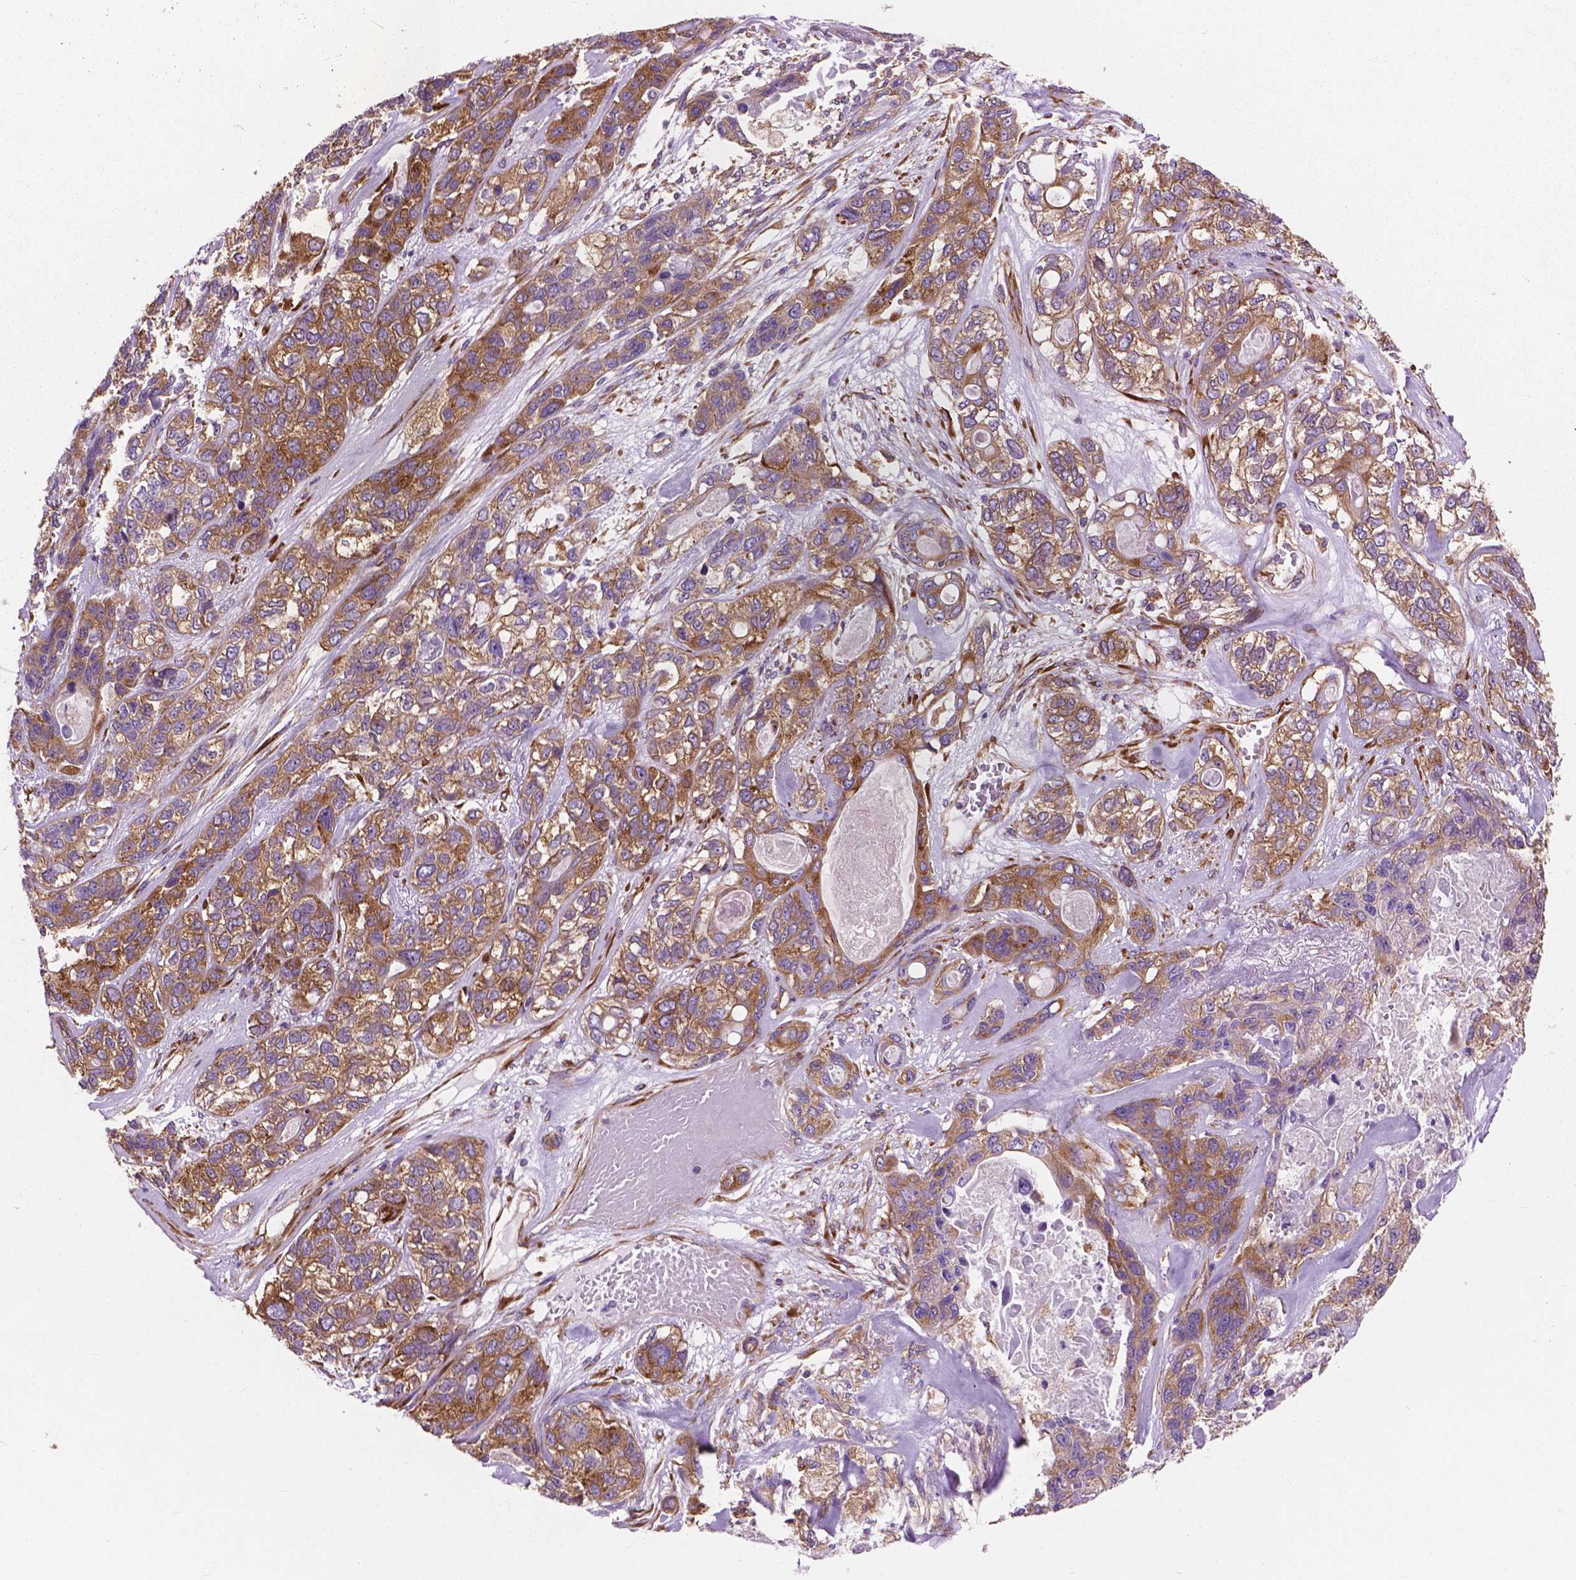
{"staining": {"intensity": "moderate", "quantity": ">75%", "location": "cytoplasmic/membranous"}, "tissue": "lung cancer", "cell_type": "Tumor cells", "image_type": "cancer", "snomed": [{"axis": "morphology", "description": "Squamous cell carcinoma, NOS"}, {"axis": "topography", "description": "Lung"}], "caption": "Tumor cells display medium levels of moderate cytoplasmic/membranous expression in approximately >75% of cells in squamous cell carcinoma (lung).", "gene": "RPL37A", "patient": {"sex": "female", "age": 70}}